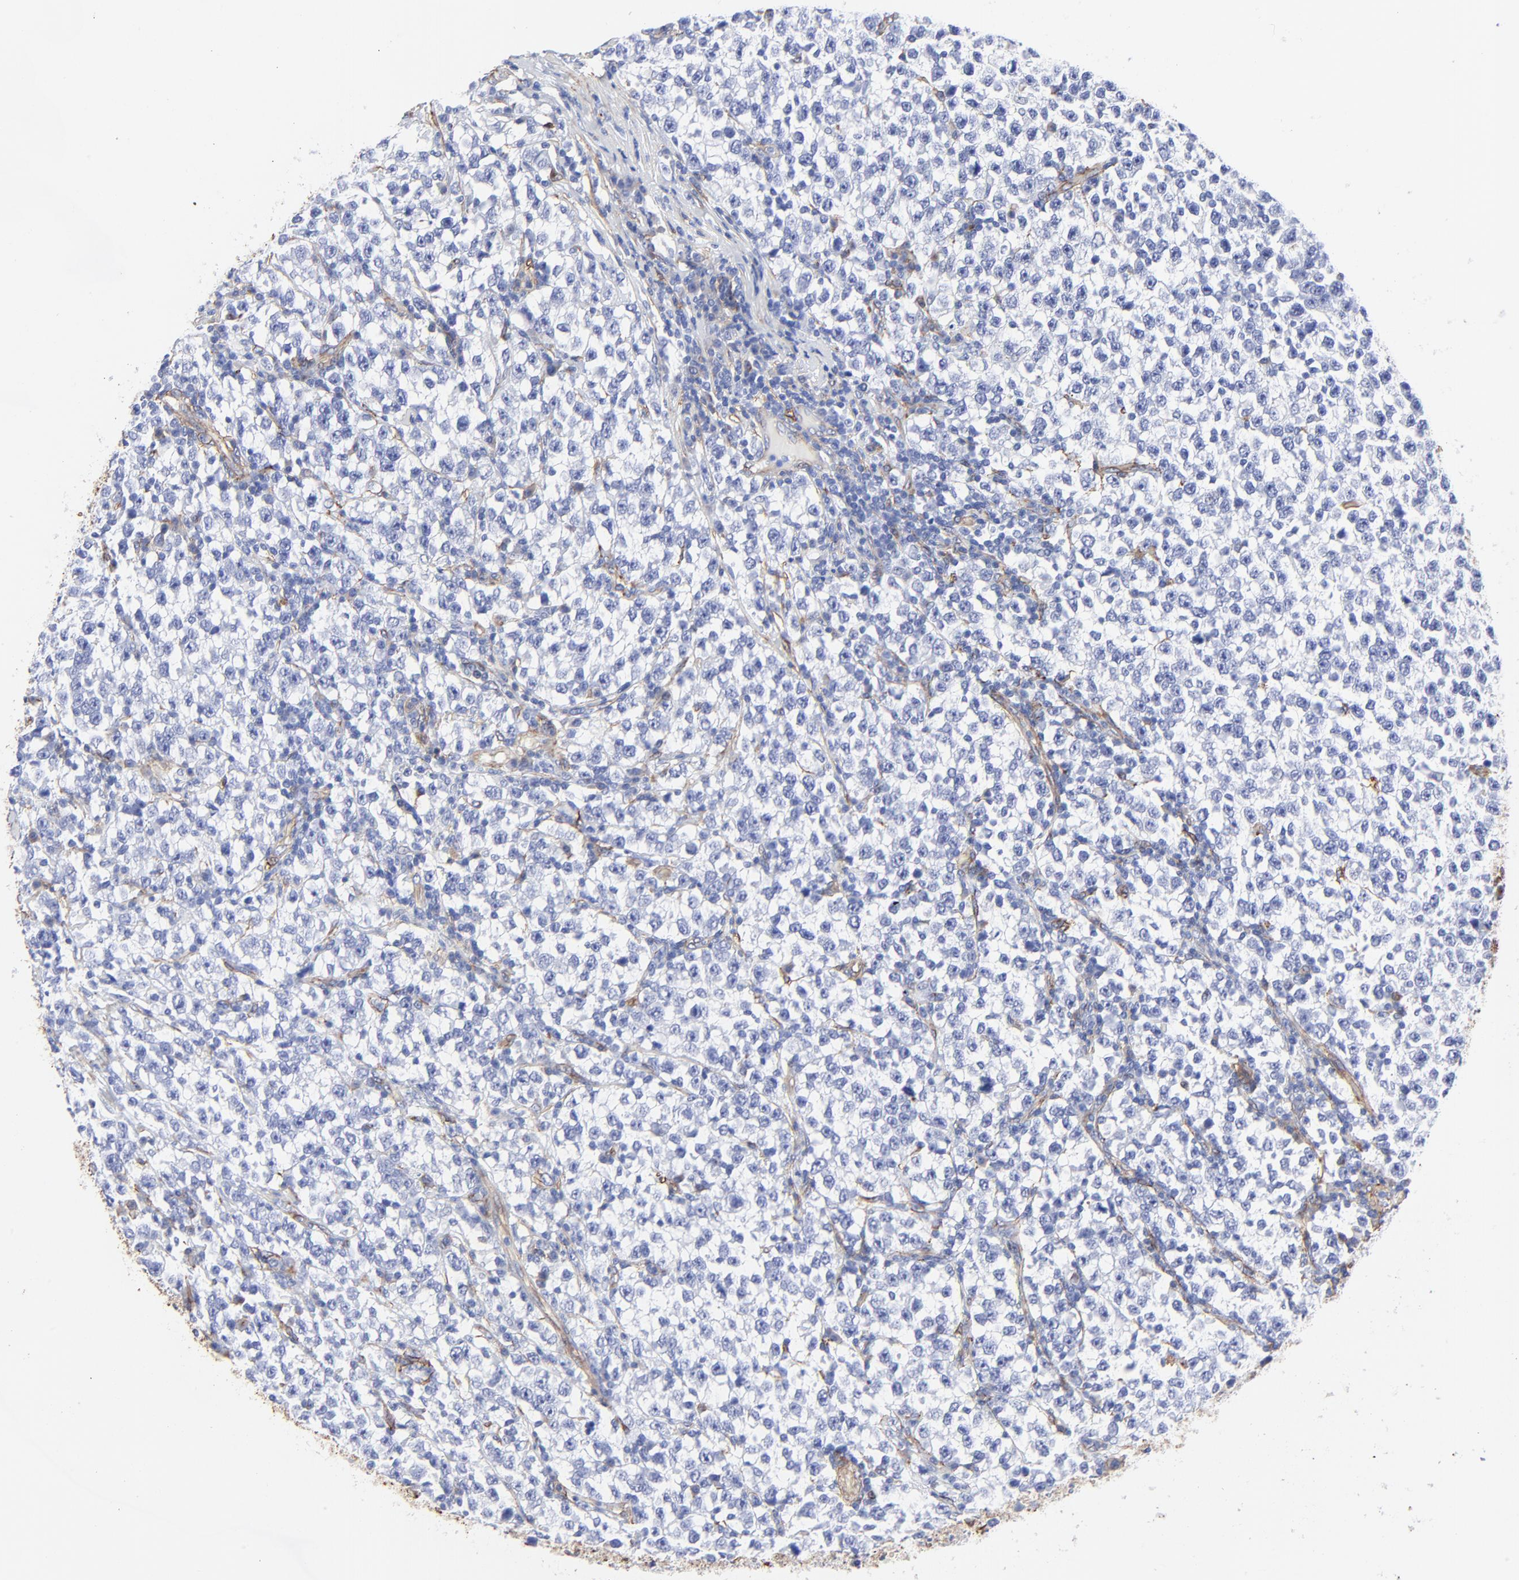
{"staining": {"intensity": "negative", "quantity": "none", "location": "none"}, "tissue": "testis cancer", "cell_type": "Tumor cells", "image_type": "cancer", "snomed": [{"axis": "morphology", "description": "Seminoma, NOS"}, {"axis": "topography", "description": "Testis"}], "caption": "Testis cancer (seminoma) was stained to show a protein in brown. There is no significant staining in tumor cells. (Immunohistochemistry (ihc), brightfield microscopy, high magnification).", "gene": "CAV1", "patient": {"sex": "male", "age": 43}}